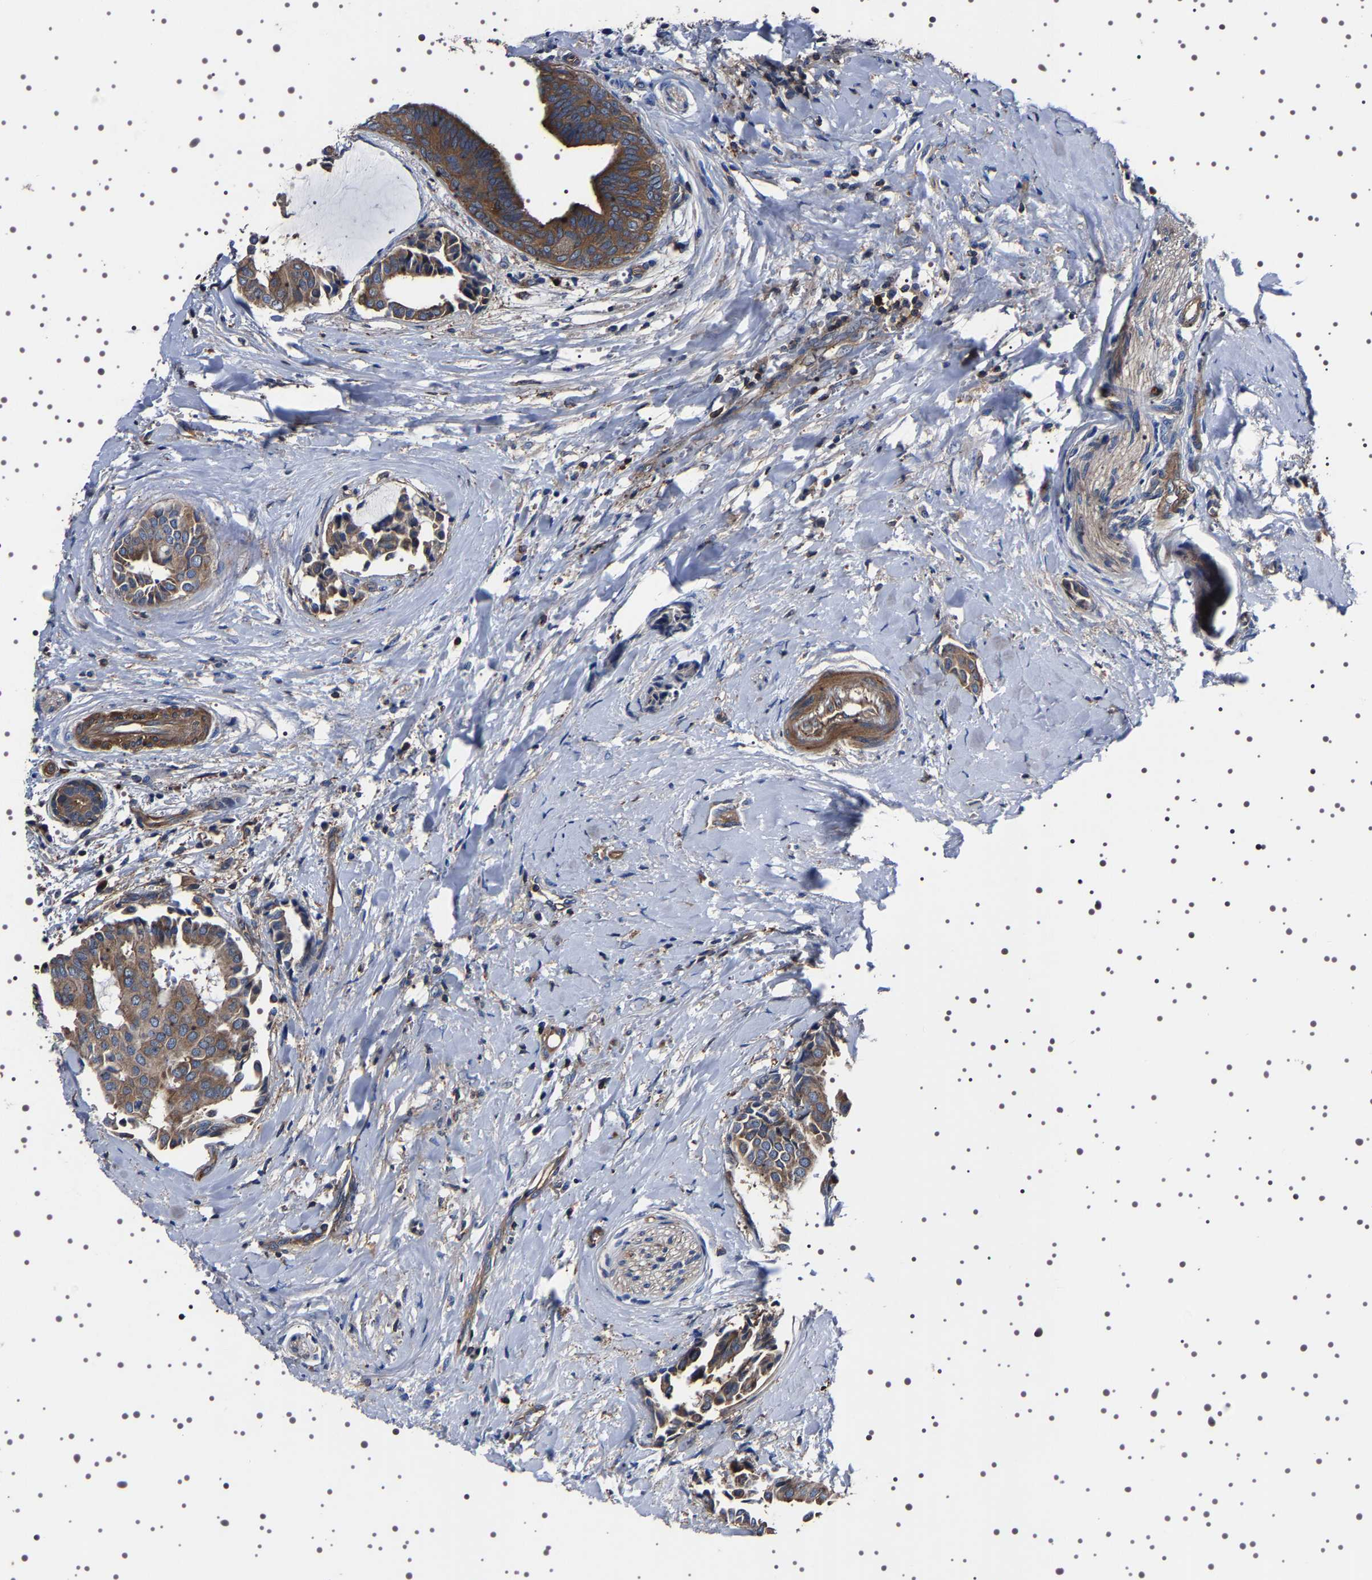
{"staining": {"intensity": "moderate", "quantity": ">75%", "location": "cytoplasmic/membranous"}, "tissue": "head and neck cancer", "cell_type": "Tumor cells", "image_type": "cancer", "snomed": [{"axis": "morphology", "description": "Adenocarcinoma, NOS"}, {"axis": "topography", "description": "Salivary gland"}, {"axis": "topography", "description": "Head-Neck"}], "caption": "The immunohistochemical stain highlights moderate cytoplasmic/membranous staining in tumor cells of head and neck adenocarcinoma tissue.", "gene": "WDR1", "patient": {"sex": "female", "age": 59}}